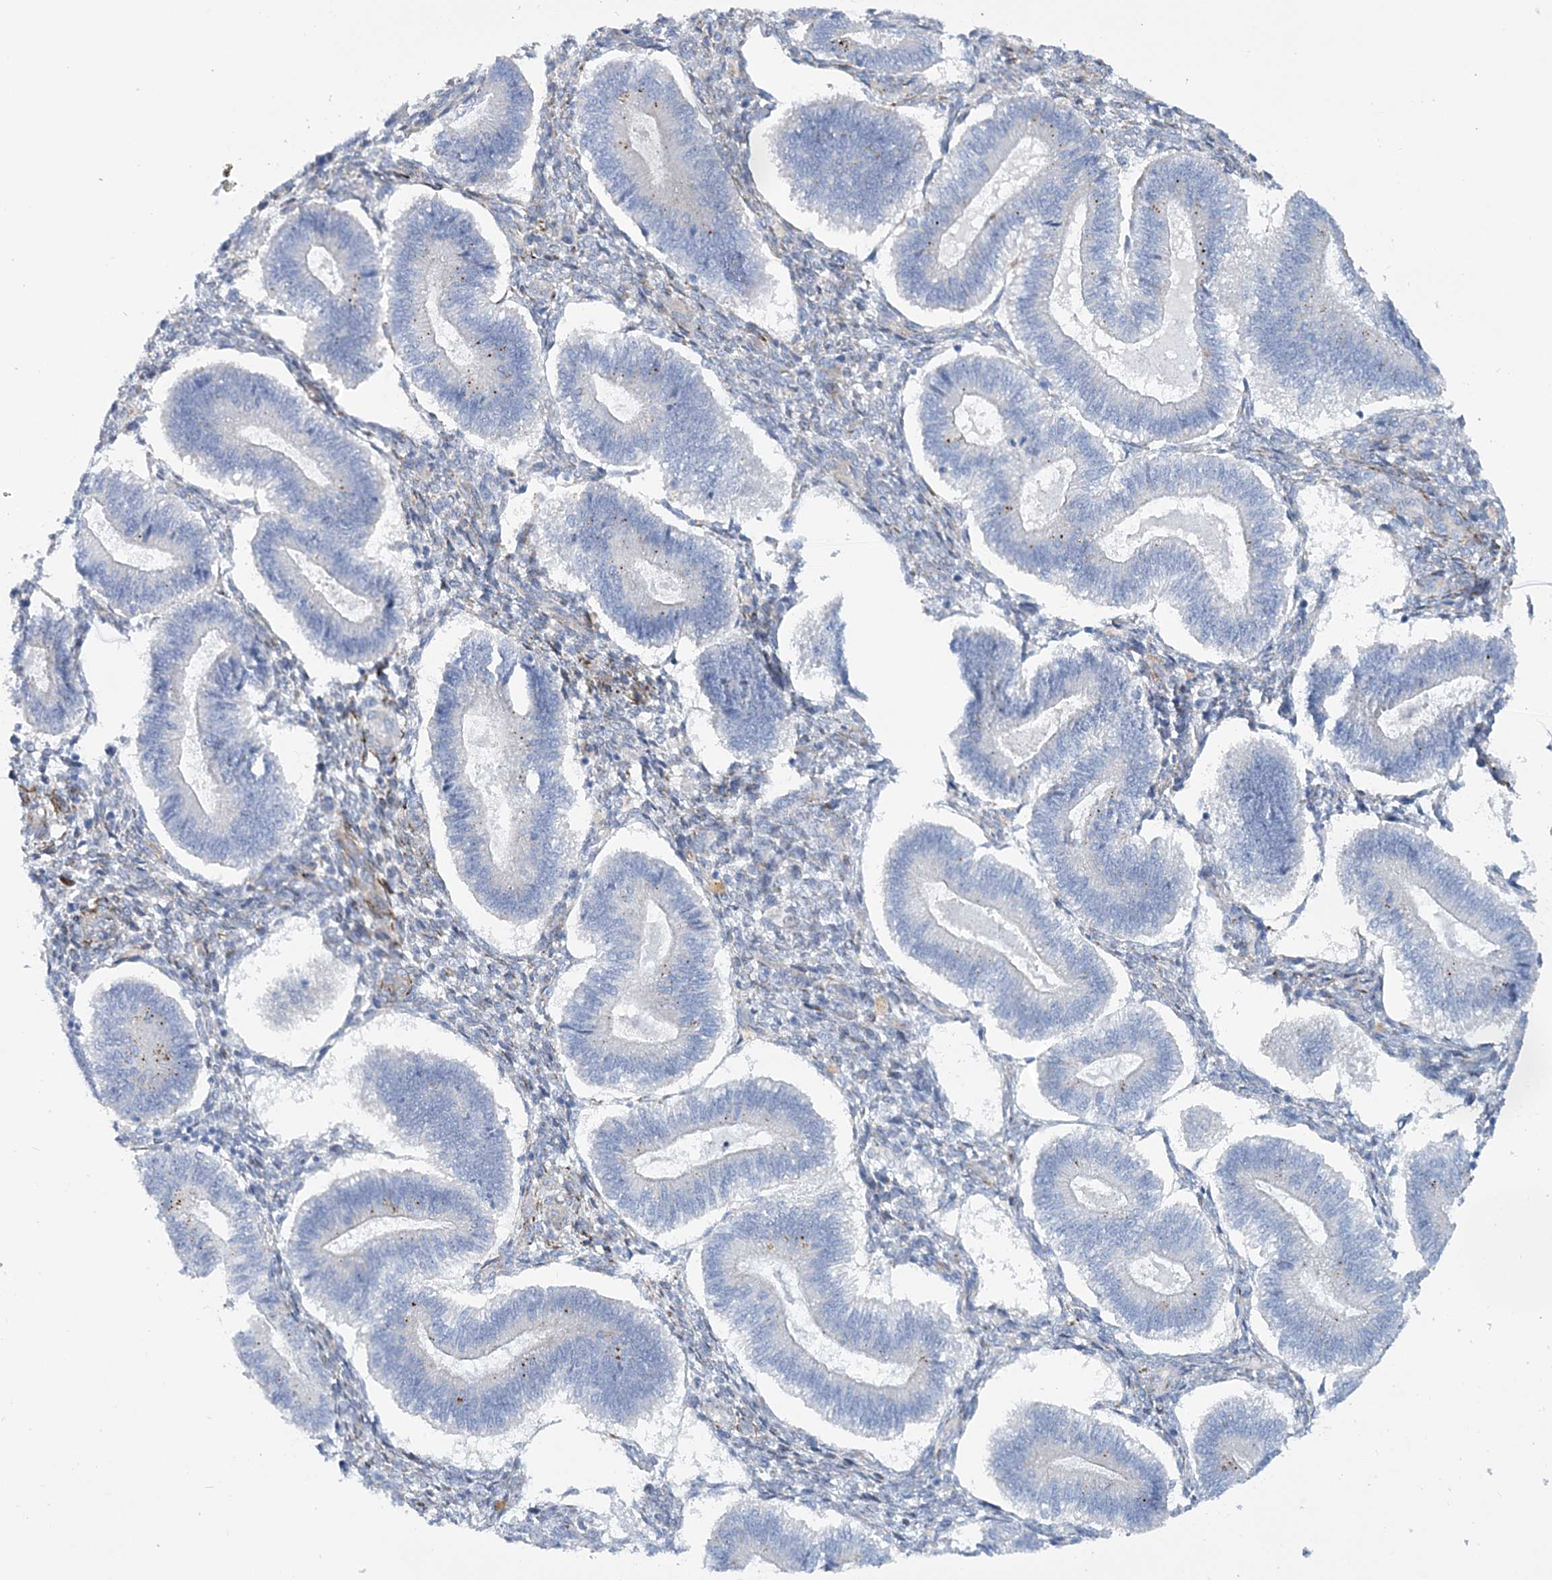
{"staining": {"intensity": "negative", "quantity": "none", "location": "none"}, "tissue": "endometrium", "cell_type": "Cells in endometrial stroma", "image_type": "normal", "snomed": [{"axis": "morphology", "description": "Normal tissue, NOS"}, {"axis": "topography", "description": "Endometrium"}], "caption": "Cells in endometrial stroma show no significant staining in unremarkable endometrium. Brightfield microscopy of IHC stained with DAB (brown) and hematoxylin (blue), captured at high magnification.", "gene": "RAB11FIP5", "patient": {"sex": "female", "age": 25}}